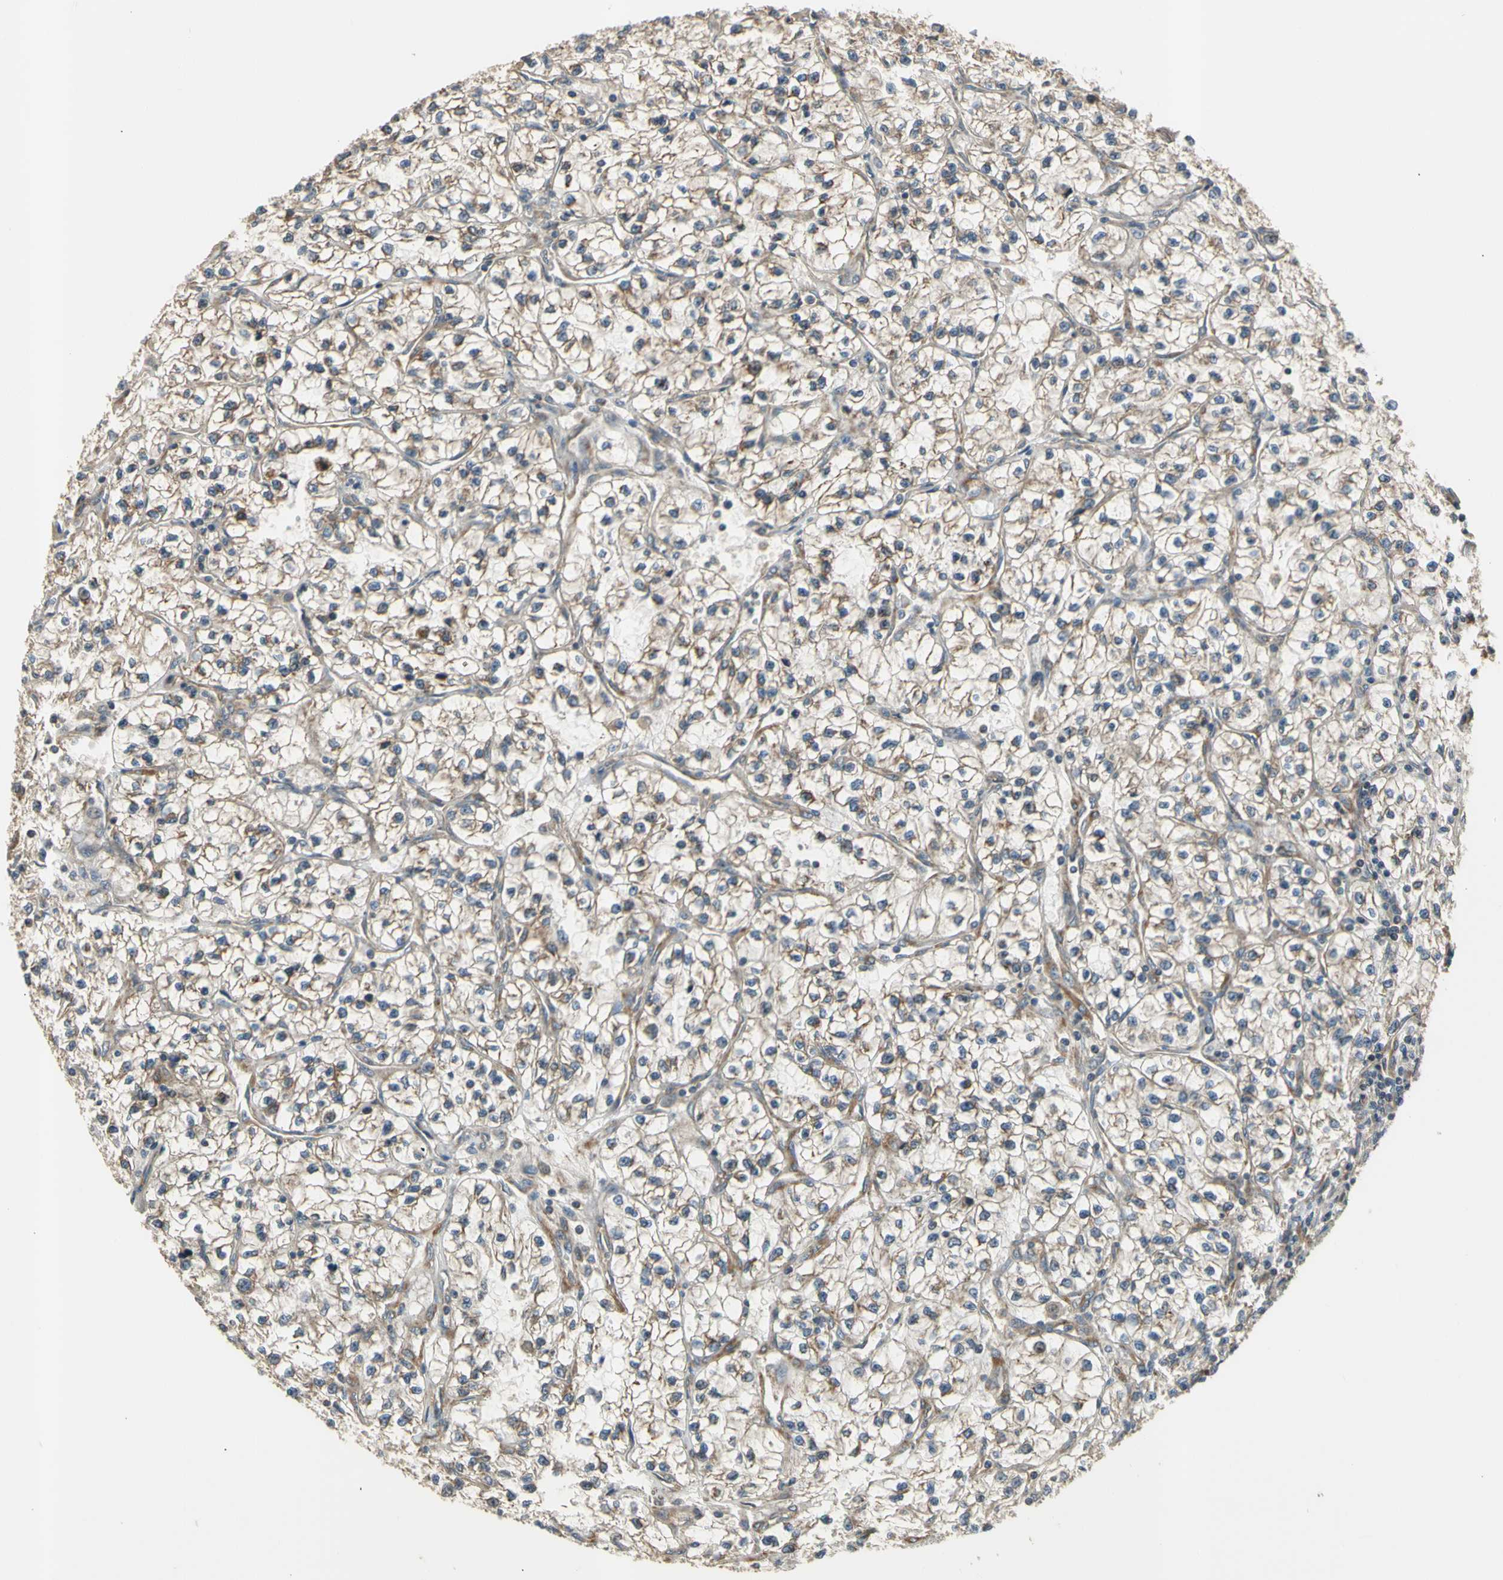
{"staining": {"intensity": "moderate", "quantity": "25%-75%", "location": "cytoplasmic/membranous"}, "tissue": "renal cancer", "cell_type": "Tumor cells", "image_type": "cancer", "snomed": [{"axis": "morphology", "description": "Adenocarcinoma, NOS"}, {"axis": "topography", "description": "Kidney"}], "caption": "Tumor cells exhibit moderate cytoplasmic/membranous positivity in about 25%-75% of cells in renal cancer.", "gene": "EFNB2", "patient": {"sex": "female", "age": 57}}